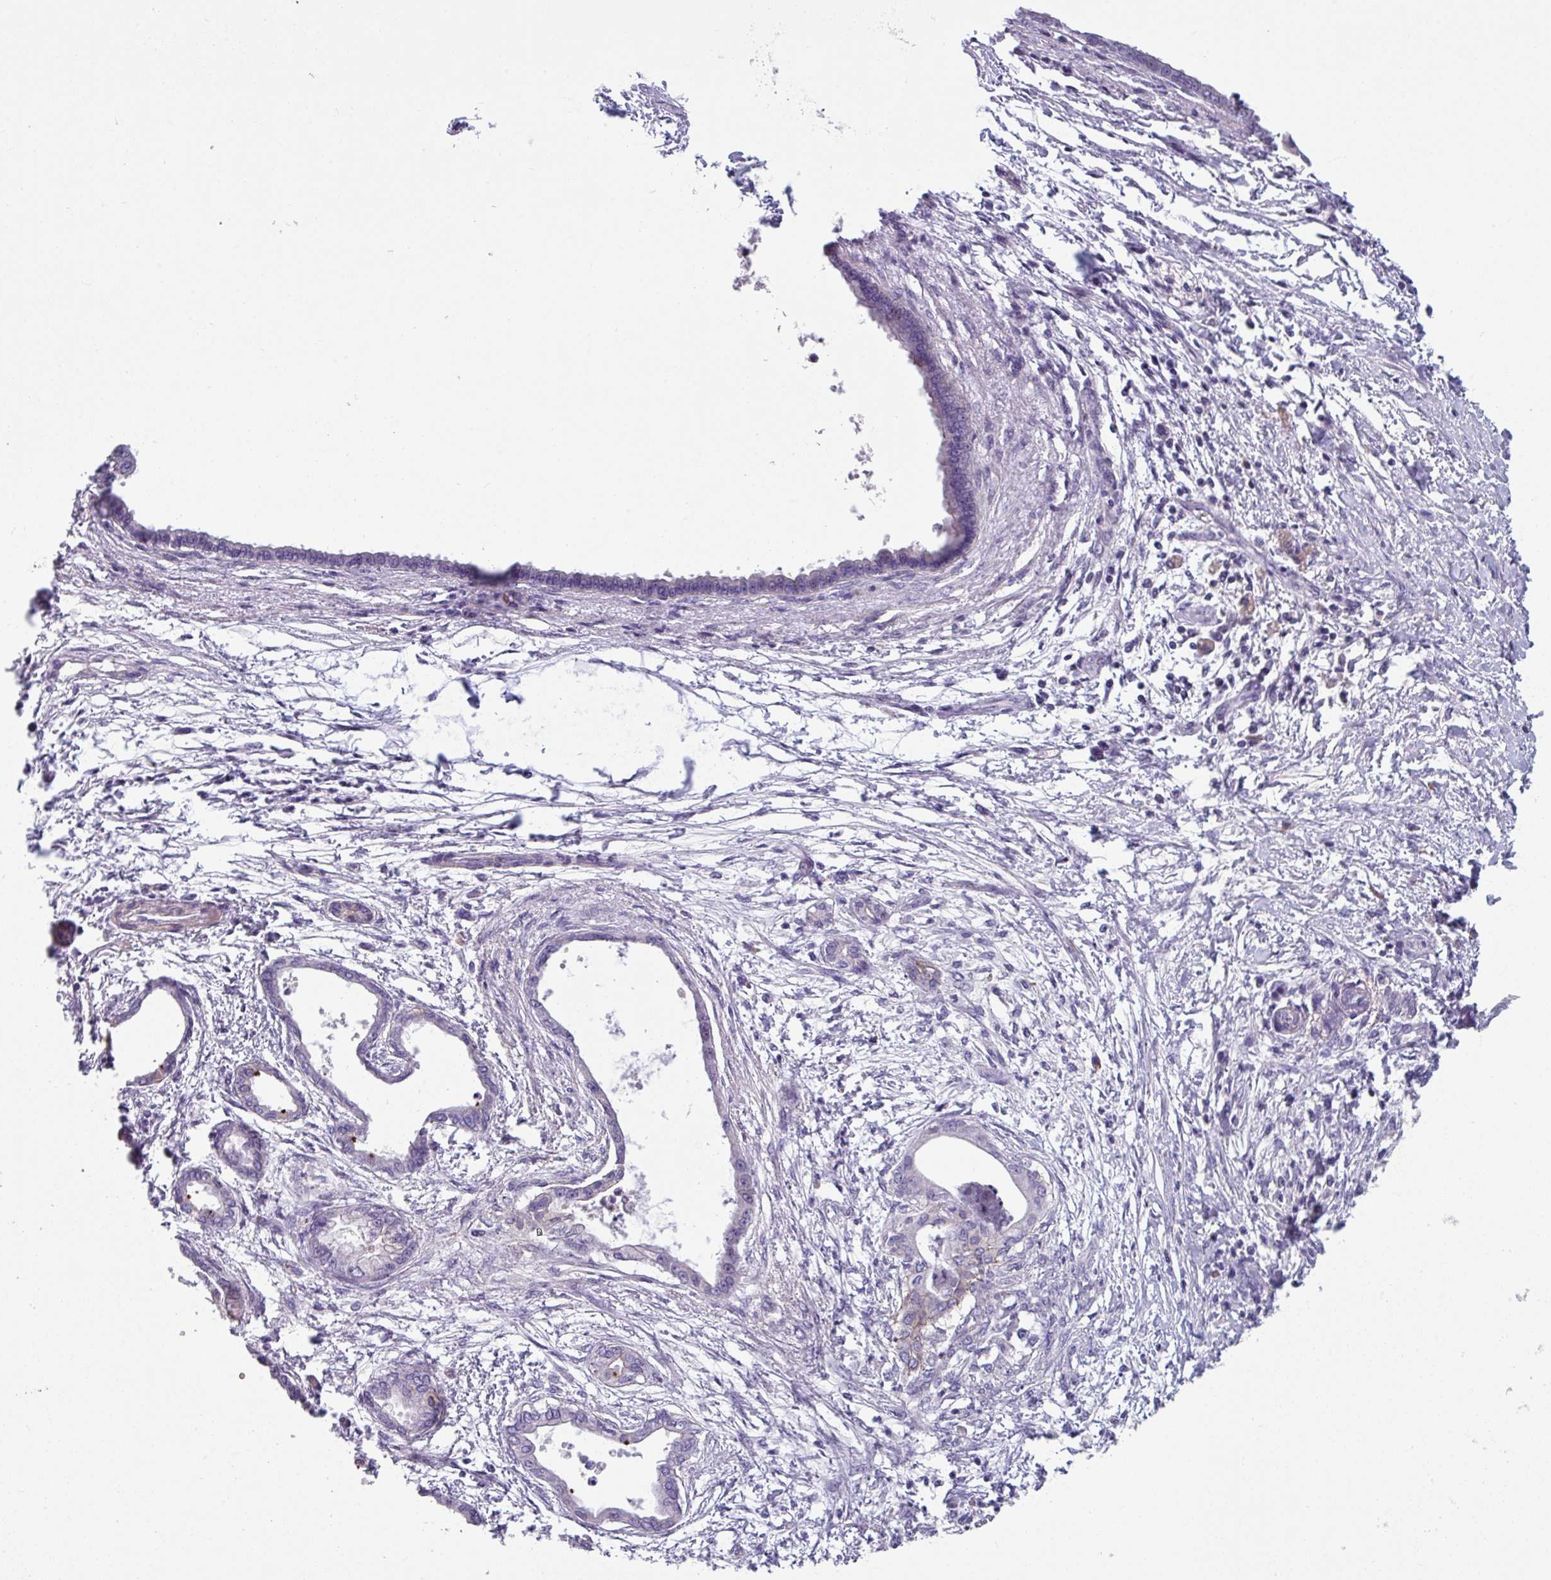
{"staining": {"intensity": "negative", "quantity": "none", "location": "none"}, "tissue": "pancreatic cancer", "cell_type": "Tumor cells", "image_type": "cancer", "snomed": [{"axis": "morphology", "description": "Adenocarcinoma, NOS"}, {"axis": "topography", "description": "Pancreas"}], "caption": "Pancreatic cancer (adenocarcinoma) was stained to show a protein in brown. There is no significant expression in tumor cells.", "gene": "TMEM132A", "patient": {"sex": "female", "age": 55}}